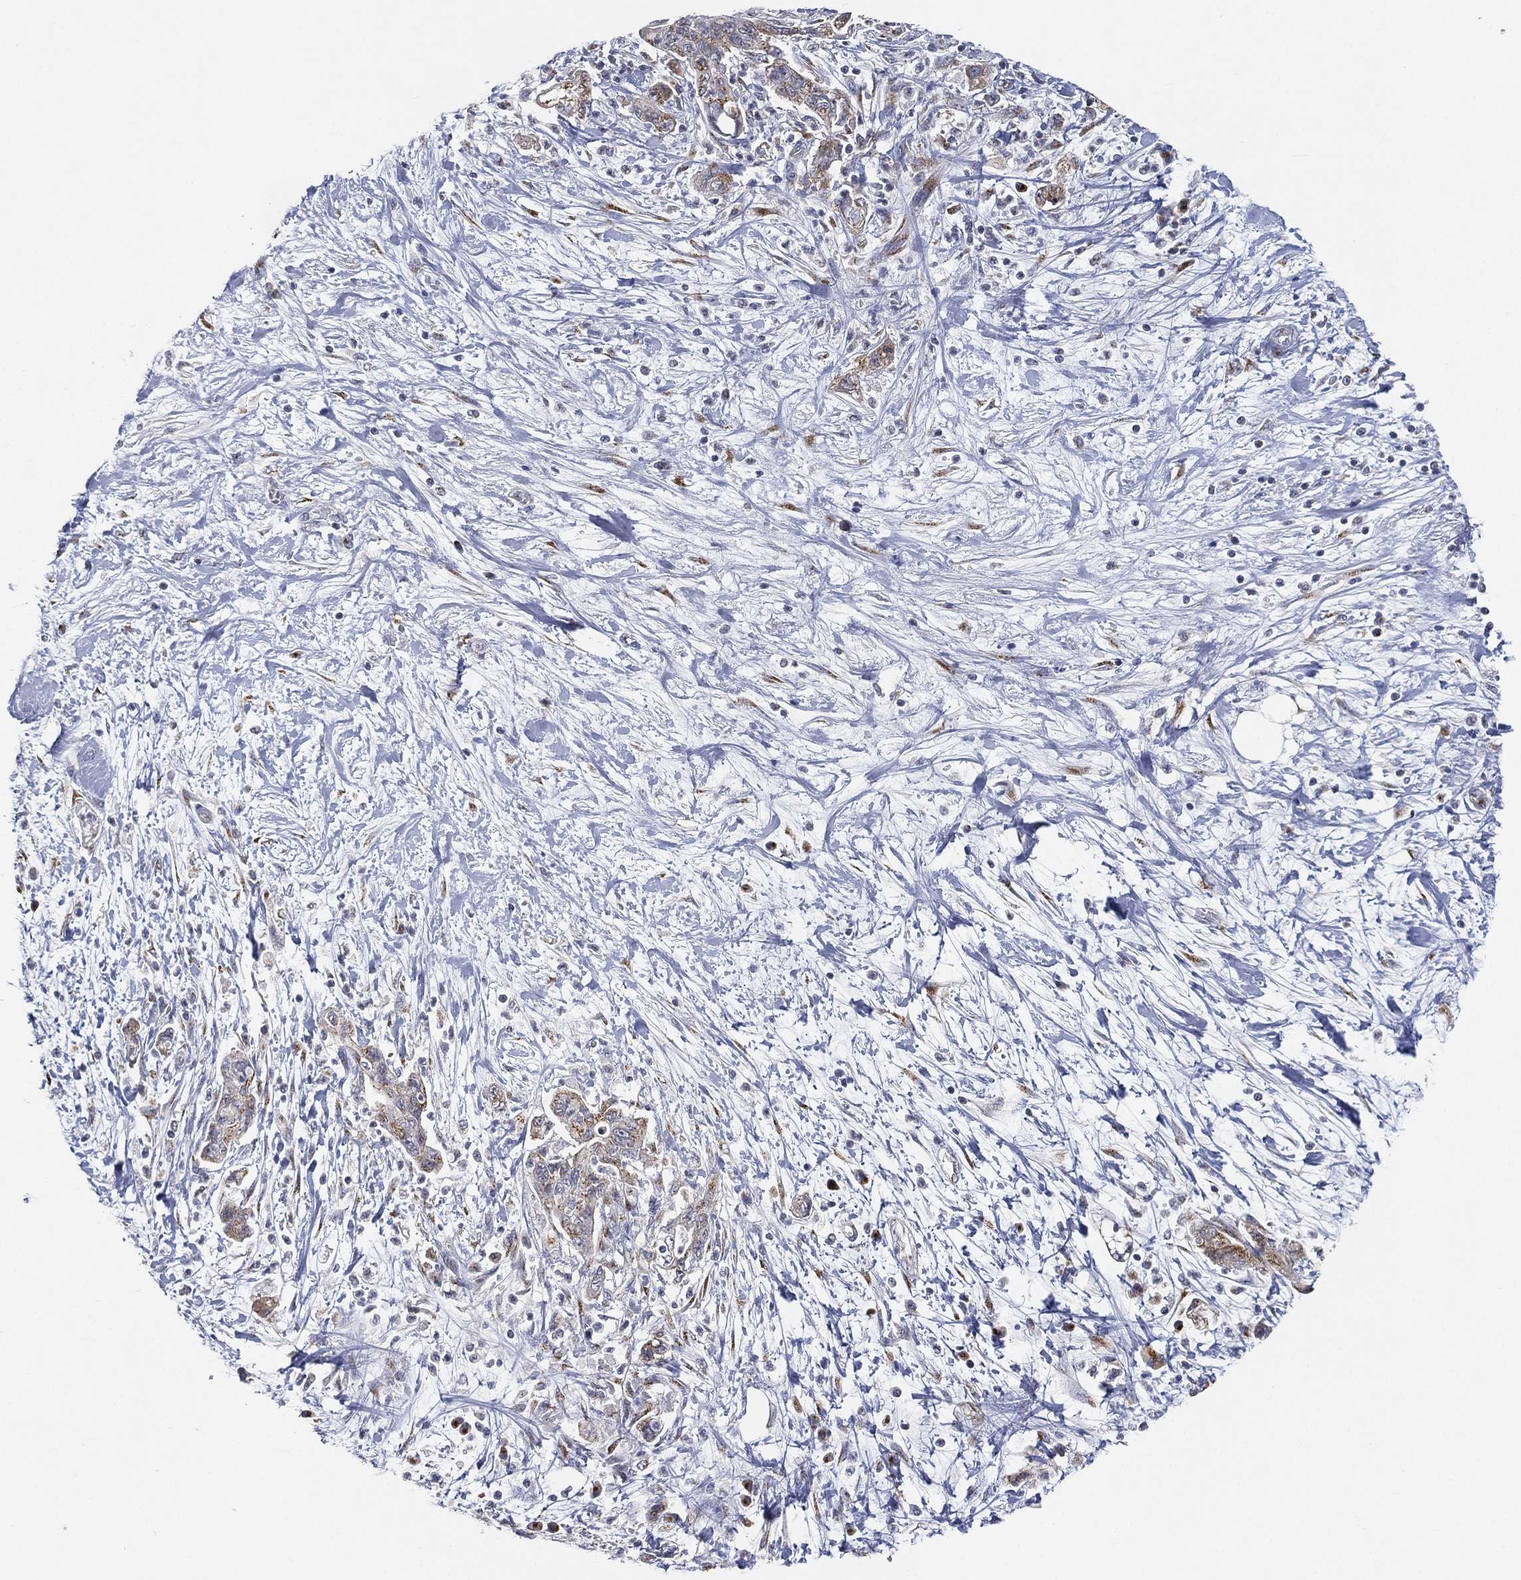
{"staining": {"intensity": "moderate", "quantity": ">75%", "location": "cytoplasmic/membranous"}, "tissue": "pancreatic cancer", "cell_type": "Tumor cells", "image_type": "cancer", "snomed": [{"axis": "morphology", "description": "Adenocarcinoma, NOS"}, {"axis": "topography", "description": "Pancreas"}], "caption": "Protein staining shows moderate cytoplasmic/membranous expression in about >75% of tumor cells in pancreatic adenocarcinoma.", "gene": "TICAM1", "patient": {"sex": "female", "age": 73}}